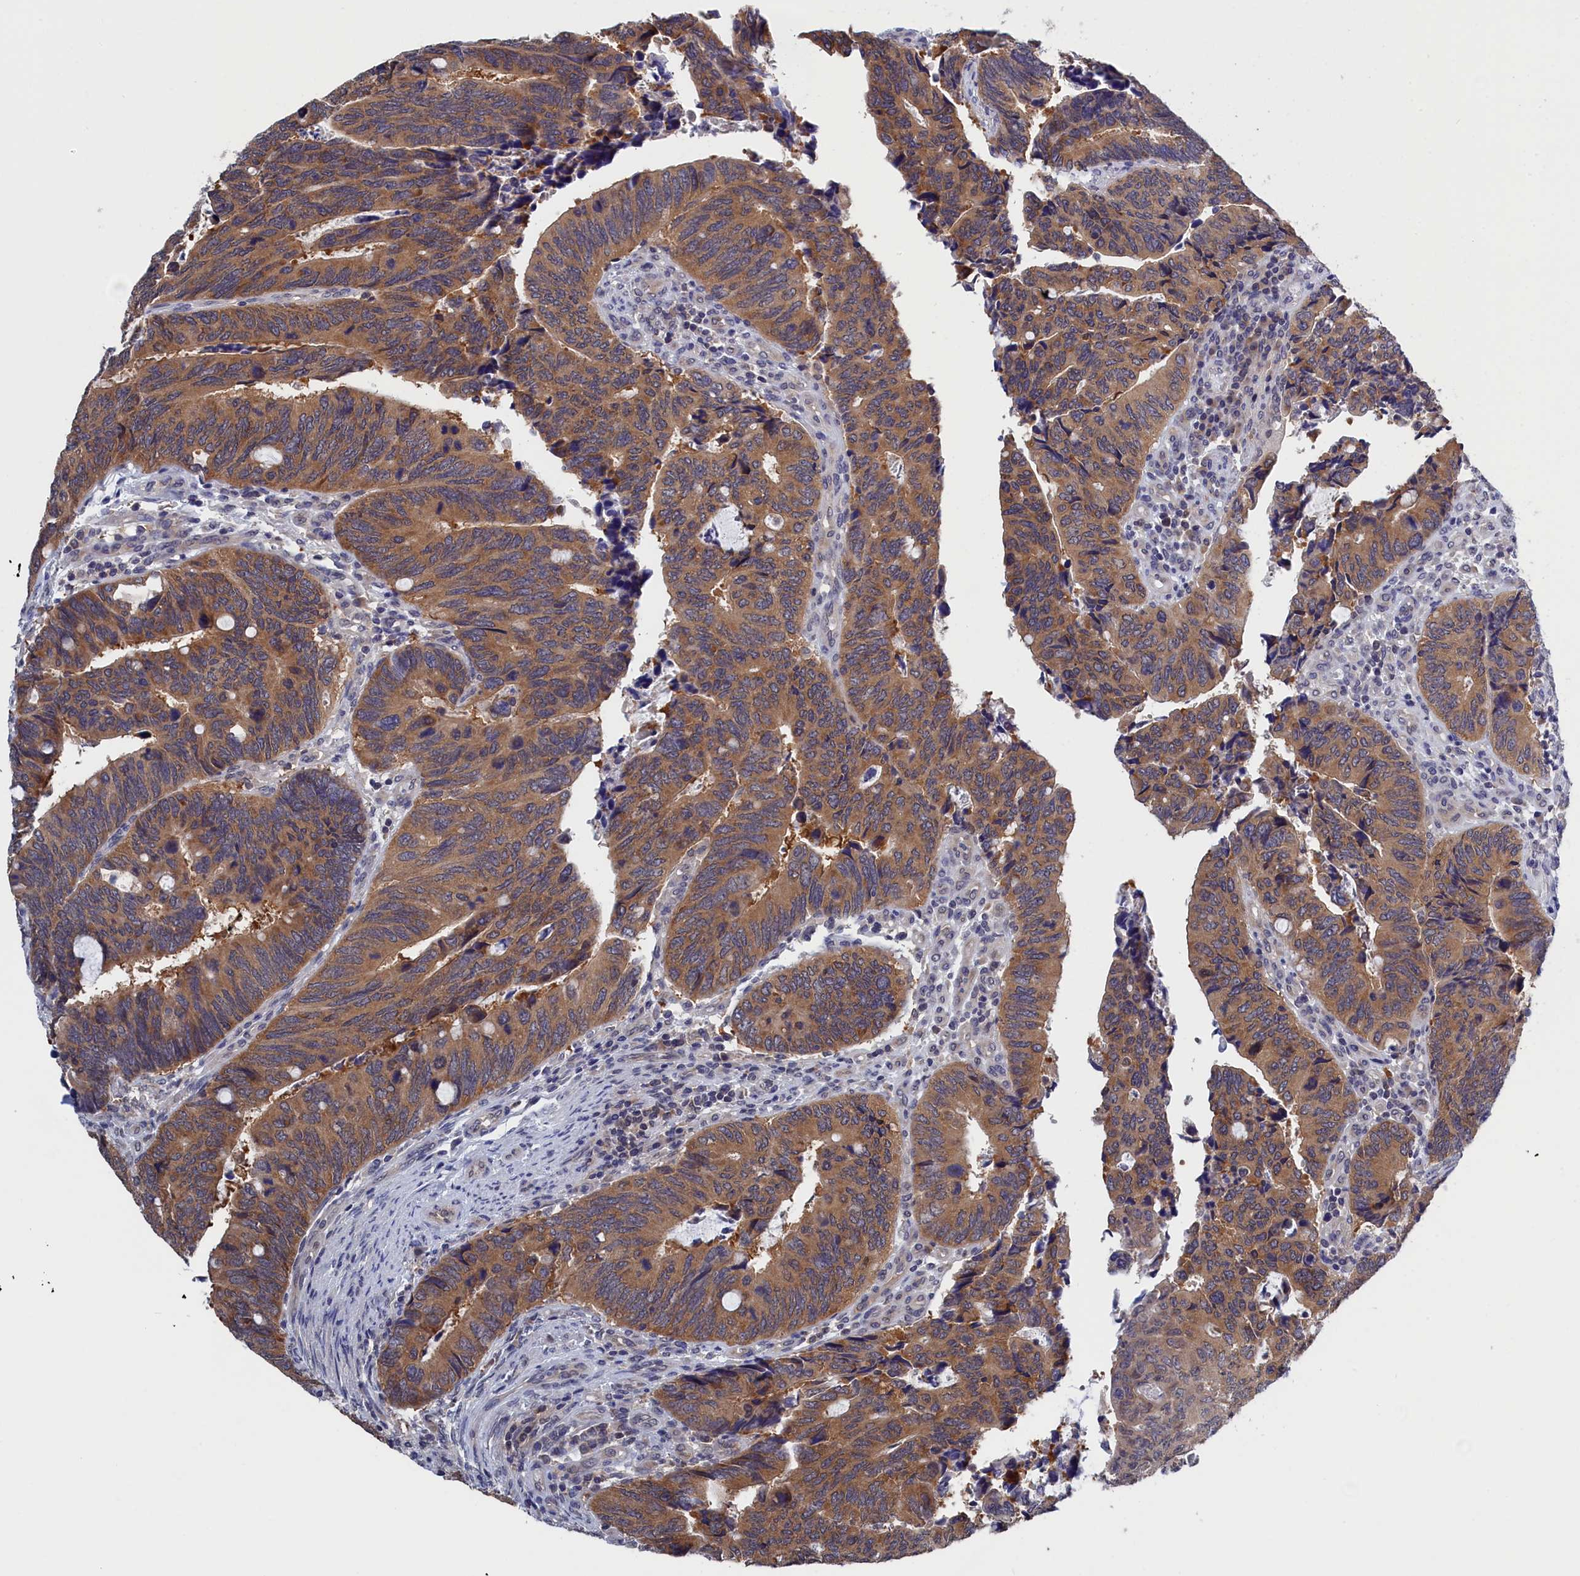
{"staining": {"intensity": "moderate", "quantity": ">75%", "location": "cytoplasmic/membranous"}, "tissue": "colorectal cancer", "cell_type": "Tumor cells", "image_type": "cancer", "snomed": [{"axis": "morphology", "description": "Adenocarcinoma, NOS"}, {"axis": "topography", "description": "Colon"}], "caption": "About >75% of tumor cells in human colorectal cancer display moderate cytoplasmic/membranous protein positivity as visualized by brown immunohistochemical staining.", "gene": "PGP", "patient": {"sex": "male", "age": 87}}